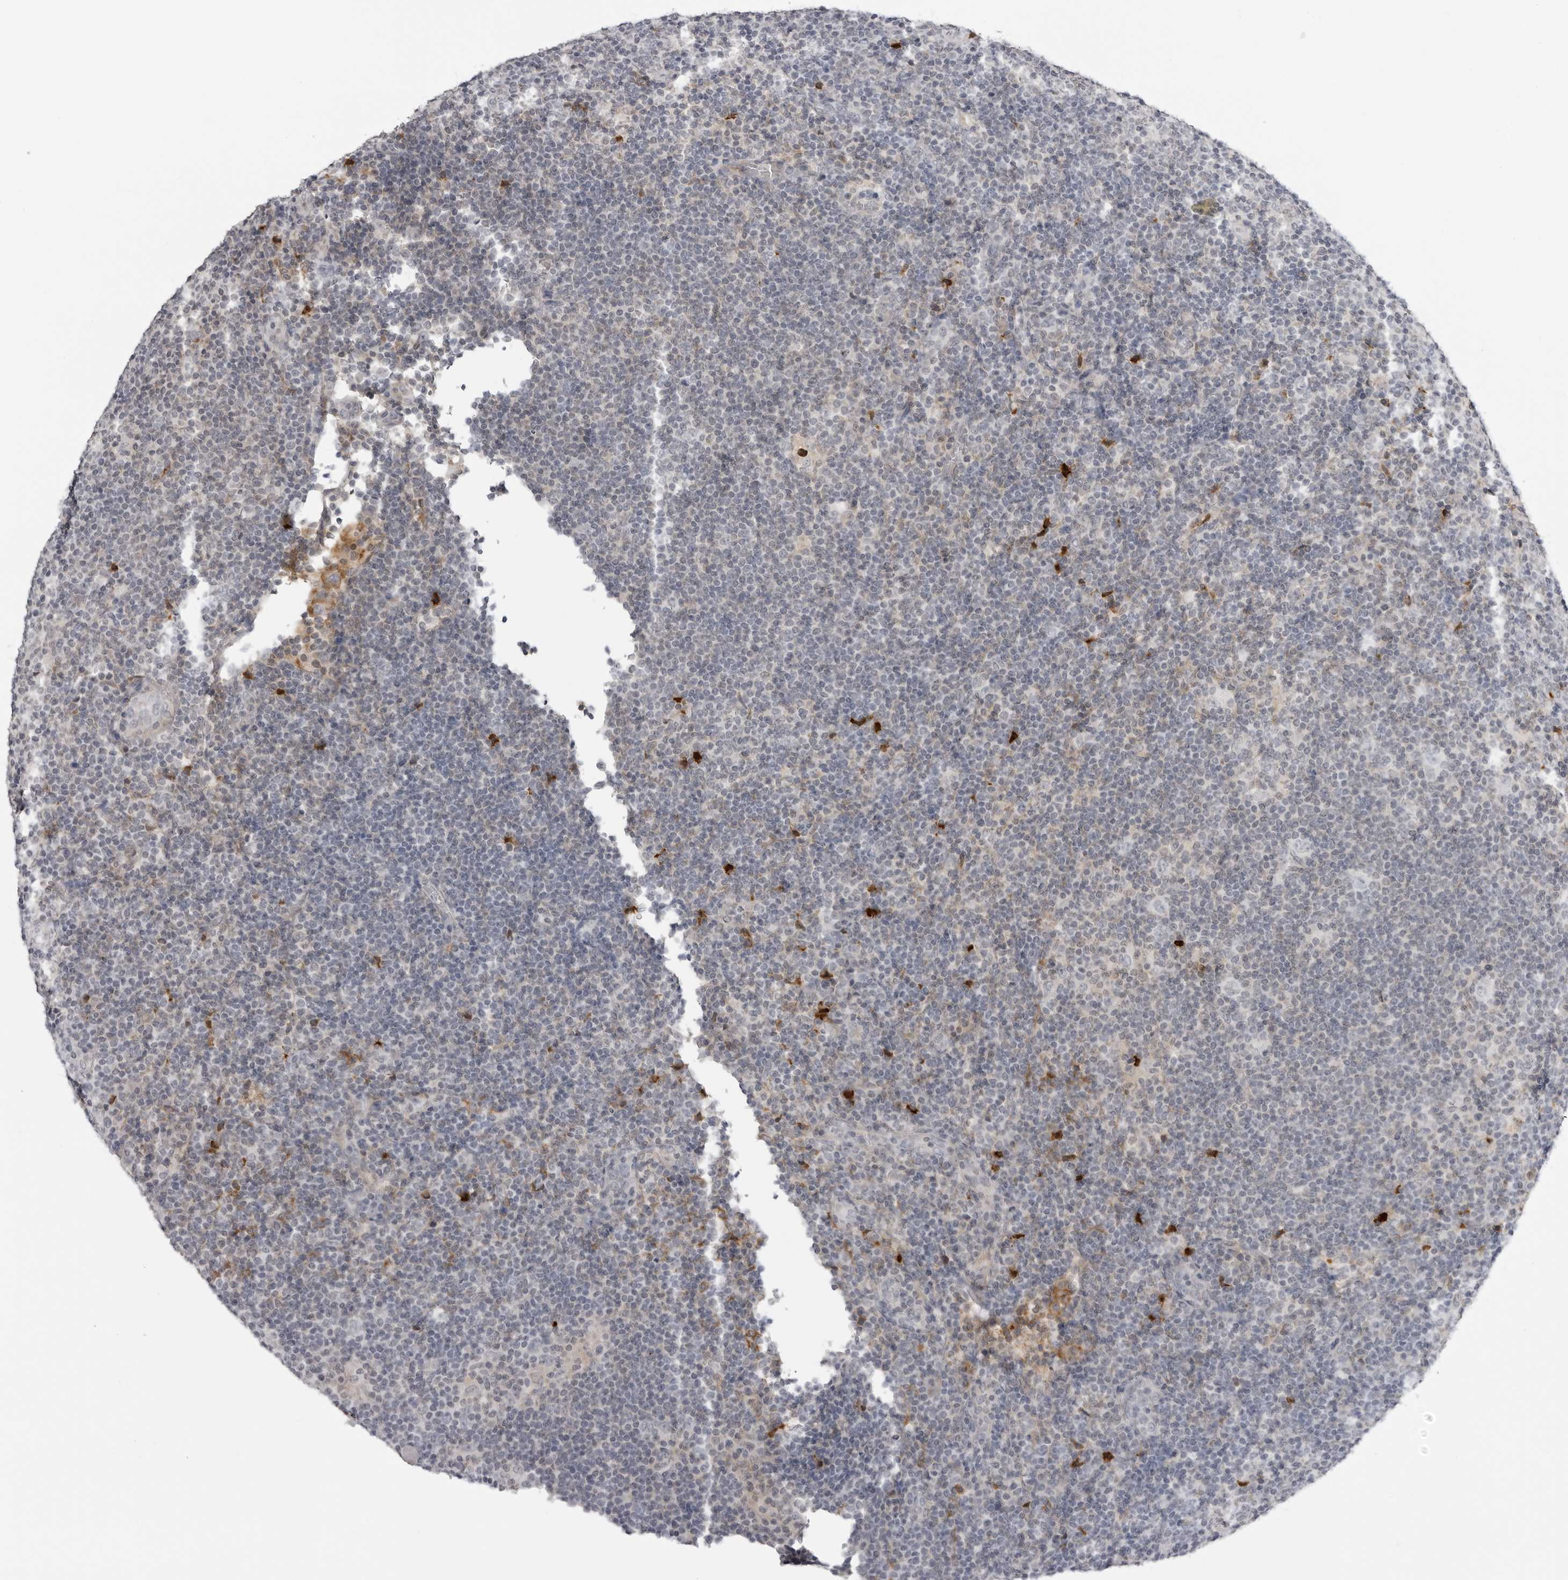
{"staining": {"intensity": "negative", "quantity": "none", "location": "none"}, "tissue": "lymphoma", "cell_type": "Tumor cells", "image_type": "cancer", "snomed": [{"axis": "morphology", "description": "Hodgkin's disease, NOS"}, {"axis": "topography", "description": "Lymph node"}], "caption": "Hodgkin's disease was stained to show a protein in brown. There is no significant positivity in tumor cells.", "gene": "SERPINF2", "patient": {"sex": "female", "age": 57}}